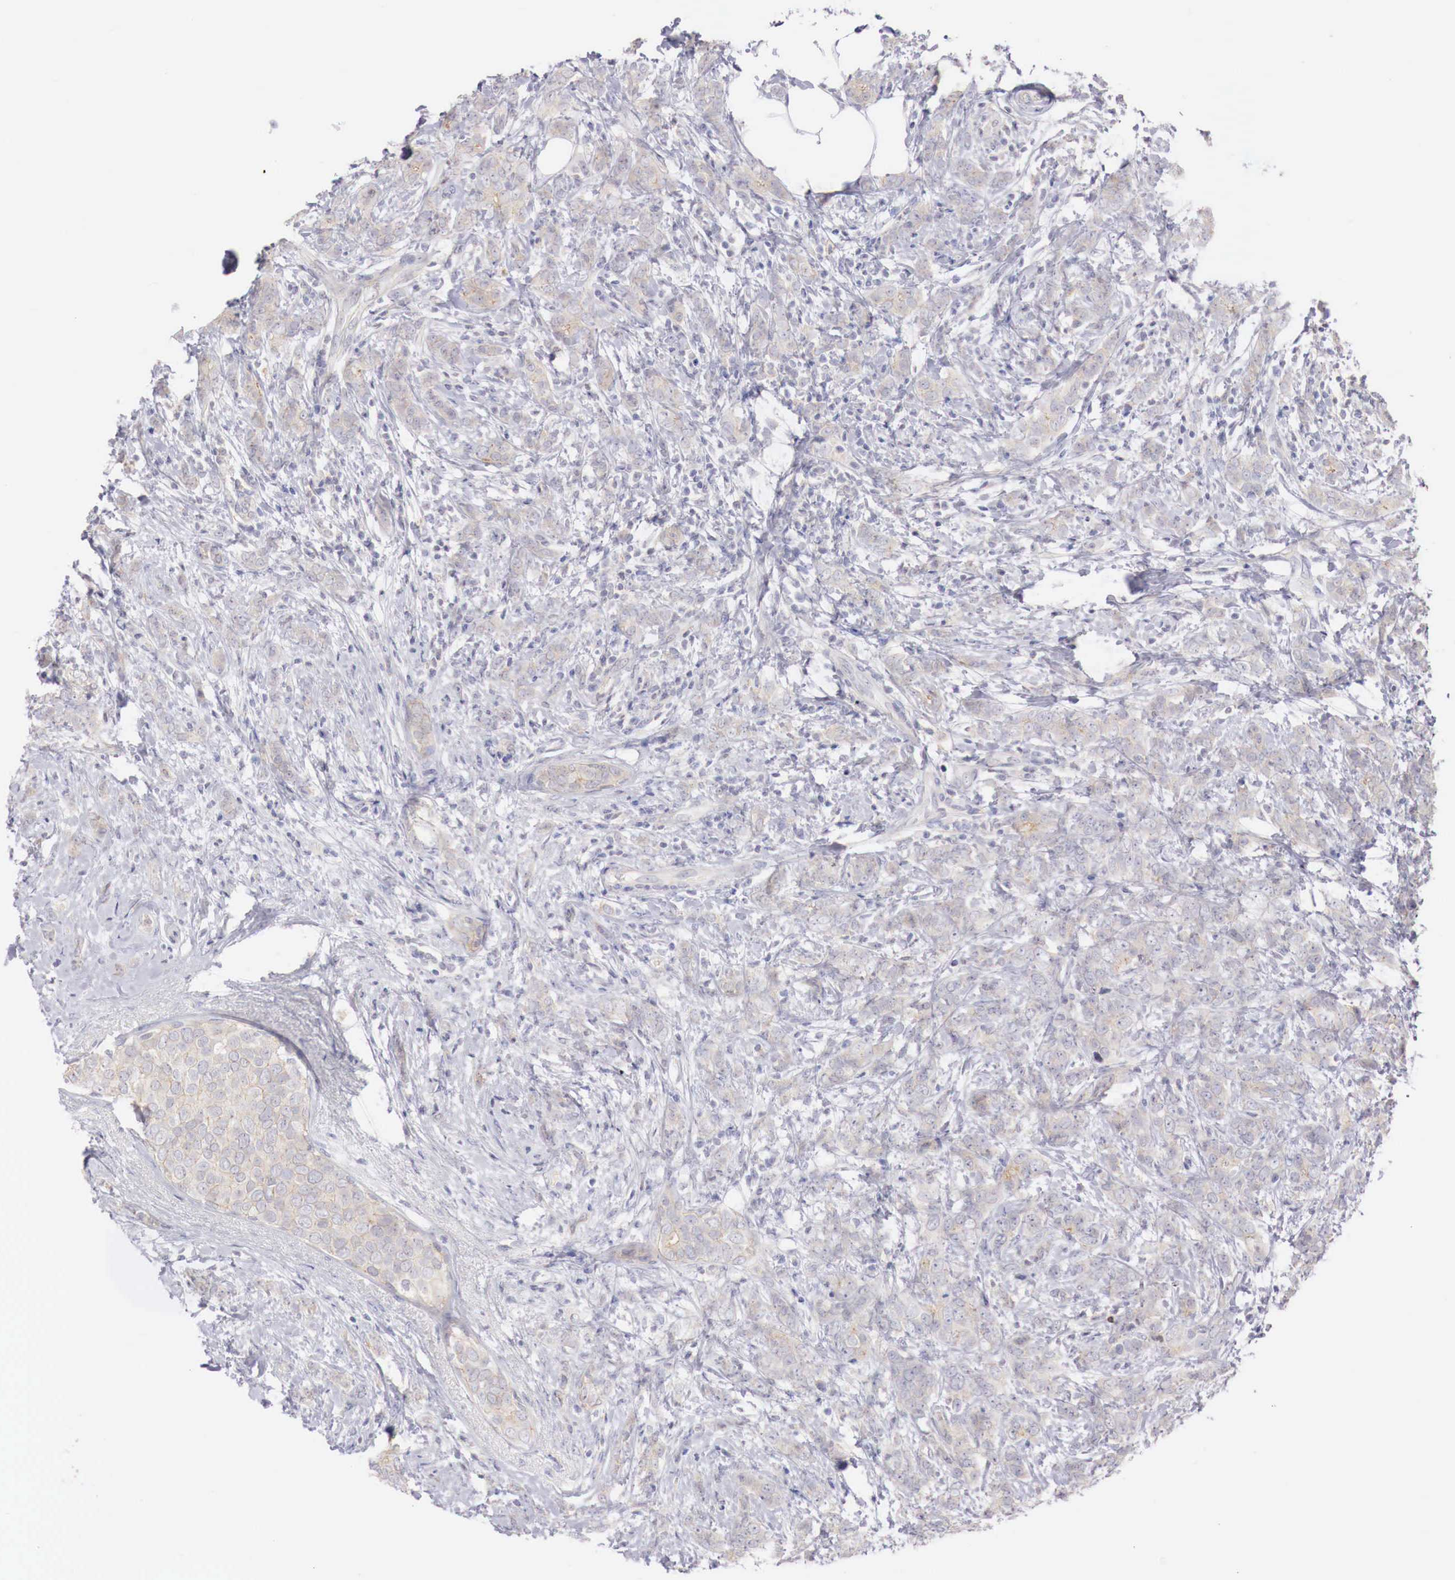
{"staining": {"intensity": "negative", "quantity": "none", "location": "none"}, "tissue": "breast cancer", "cell_type": "Tumor cells", "image_type": "cancer", "snomed": [{"axis": "morphology", "description": "Duct carcinoma"}, {"axis": "topography", "description": "Breast"}], "caption": "The micrograph demonstrates no significant positivity in tumor cells of breast cancer.", "gene": "TRIM13", "patient": {"sex": "female", "age": 53}}